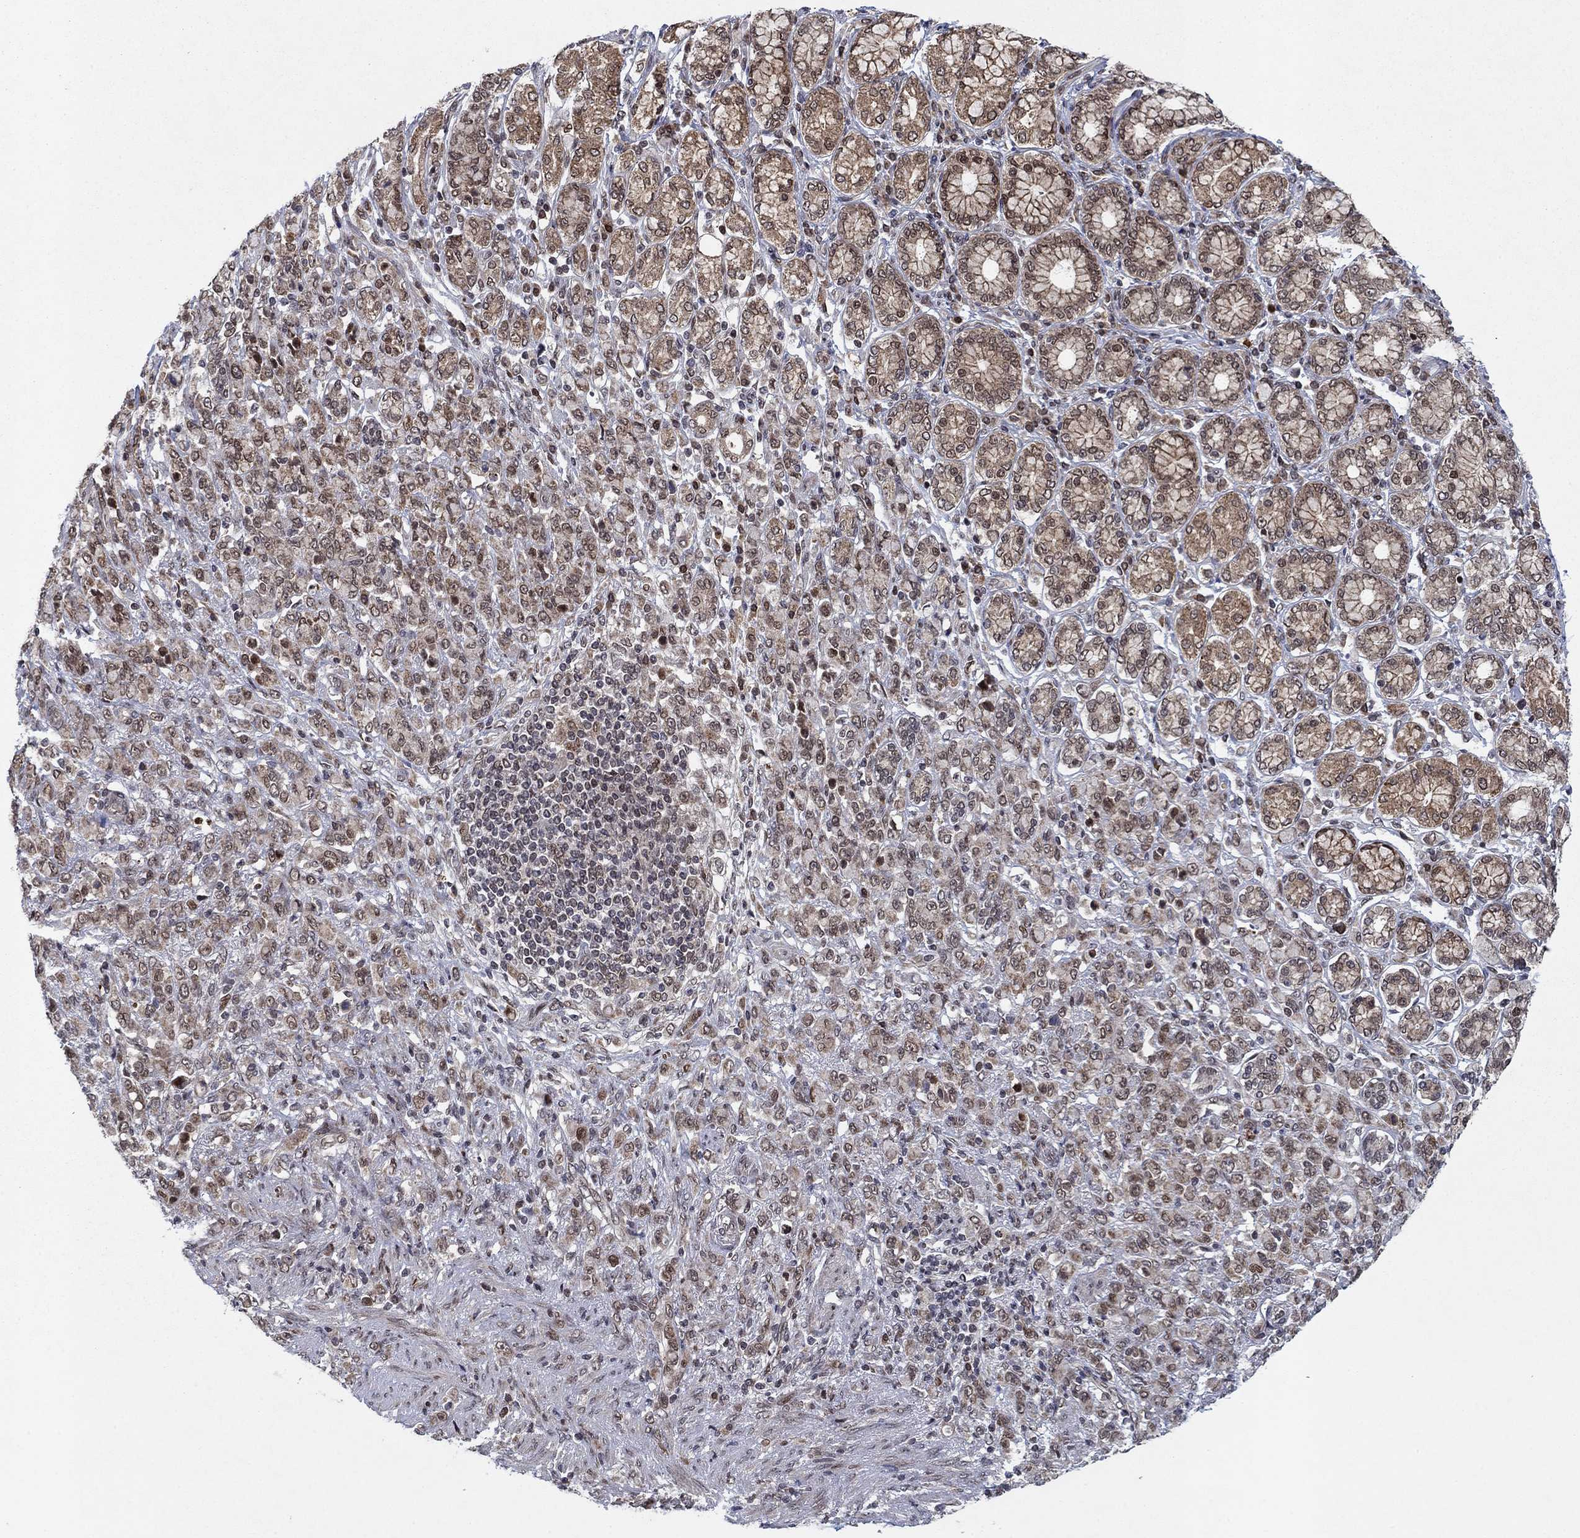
{"staining": {"intensity": "weak", "quantity": "25%-75%", "location": "cytoplasmic/membranous,nuclear"}, "tissue": "stomach cancer", "cell_type": "Tumor cells", "image_type": "cancer", "snomed": [{"axis": "morphology", "description": "Normal tissue, NOS"}, {"axis": "morphology", "description": "Adenocarcinoma, NOS"}, {"axis": "topography", "description": "Stomach"}], "caption": "Immunohistochemical staining of adenocarcinoma (stomach) displays low levels of weak cytoplasmic/membranous and nuclear positivity in about 25%-75% of tumor cells. (brown staining indicates protein expression, while blue staining denotes nuclei).", "gene": "PRICKLE4", "patient": {"sex": "female", "age": 79}}